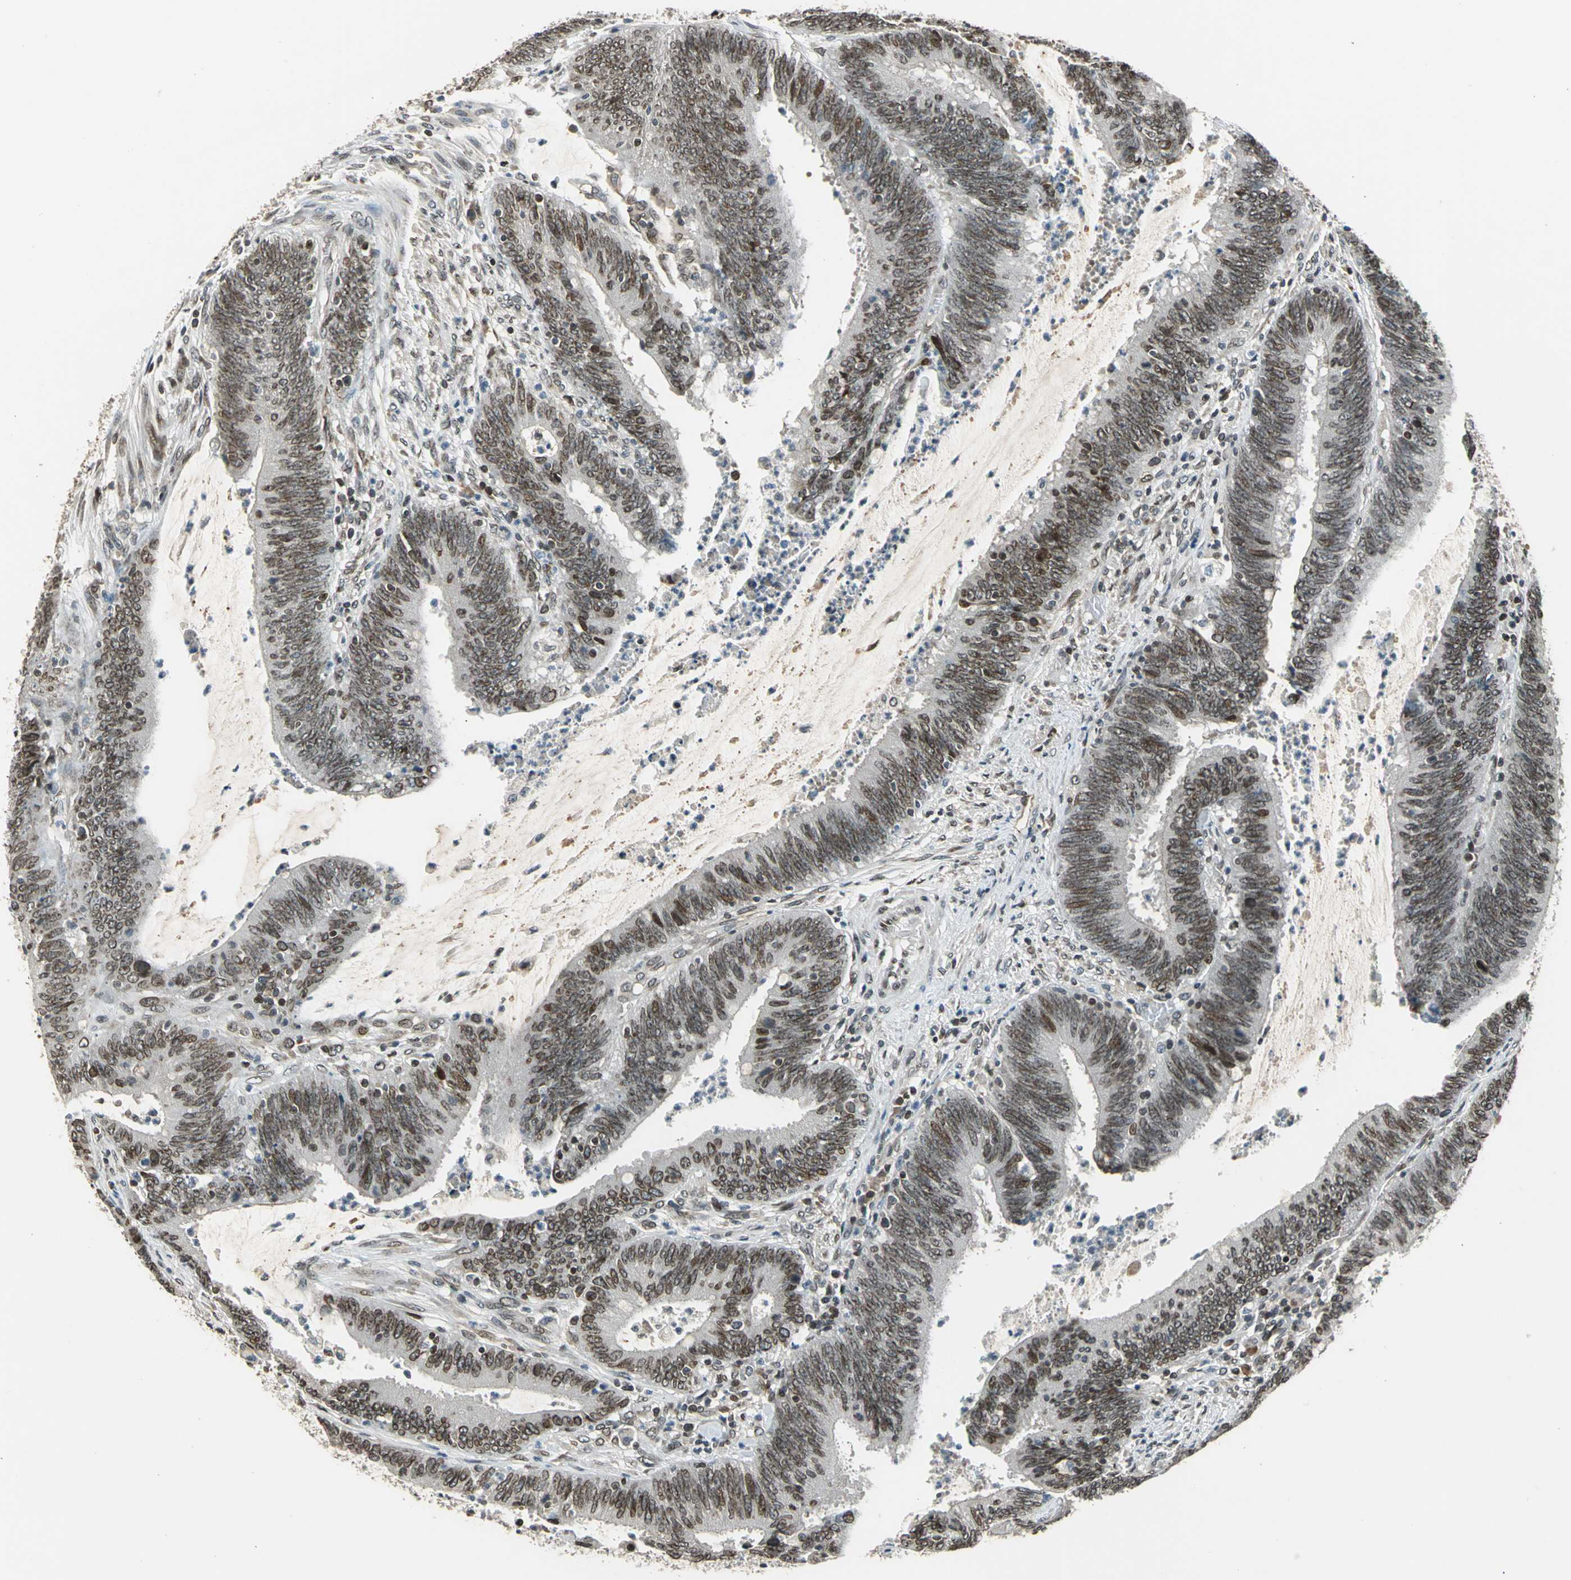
{"staining": {"intensity": "moderate", "quantity": "25%-75%", "location": "cytoplasmic/membranous,nuclear"}, "tissue": "colorectal cancer", "cell_type": "Tumor cells", "image_type": "cancer", "snomed": [{"axis": "morphology", "description": "Adenocarcinoma, NOS"}, {"axis": "topography", "description": "Rectum"}], "caption": "Human colorectal cancer (adenocarcinoma) stained with a brown dye exhibits moderate cytoplasmic/membranous and nuclear positive expression in about 25%-75% of tumor cells.", "gene": "BRIP1", "patient": {"sex": "female", "age": 66}}